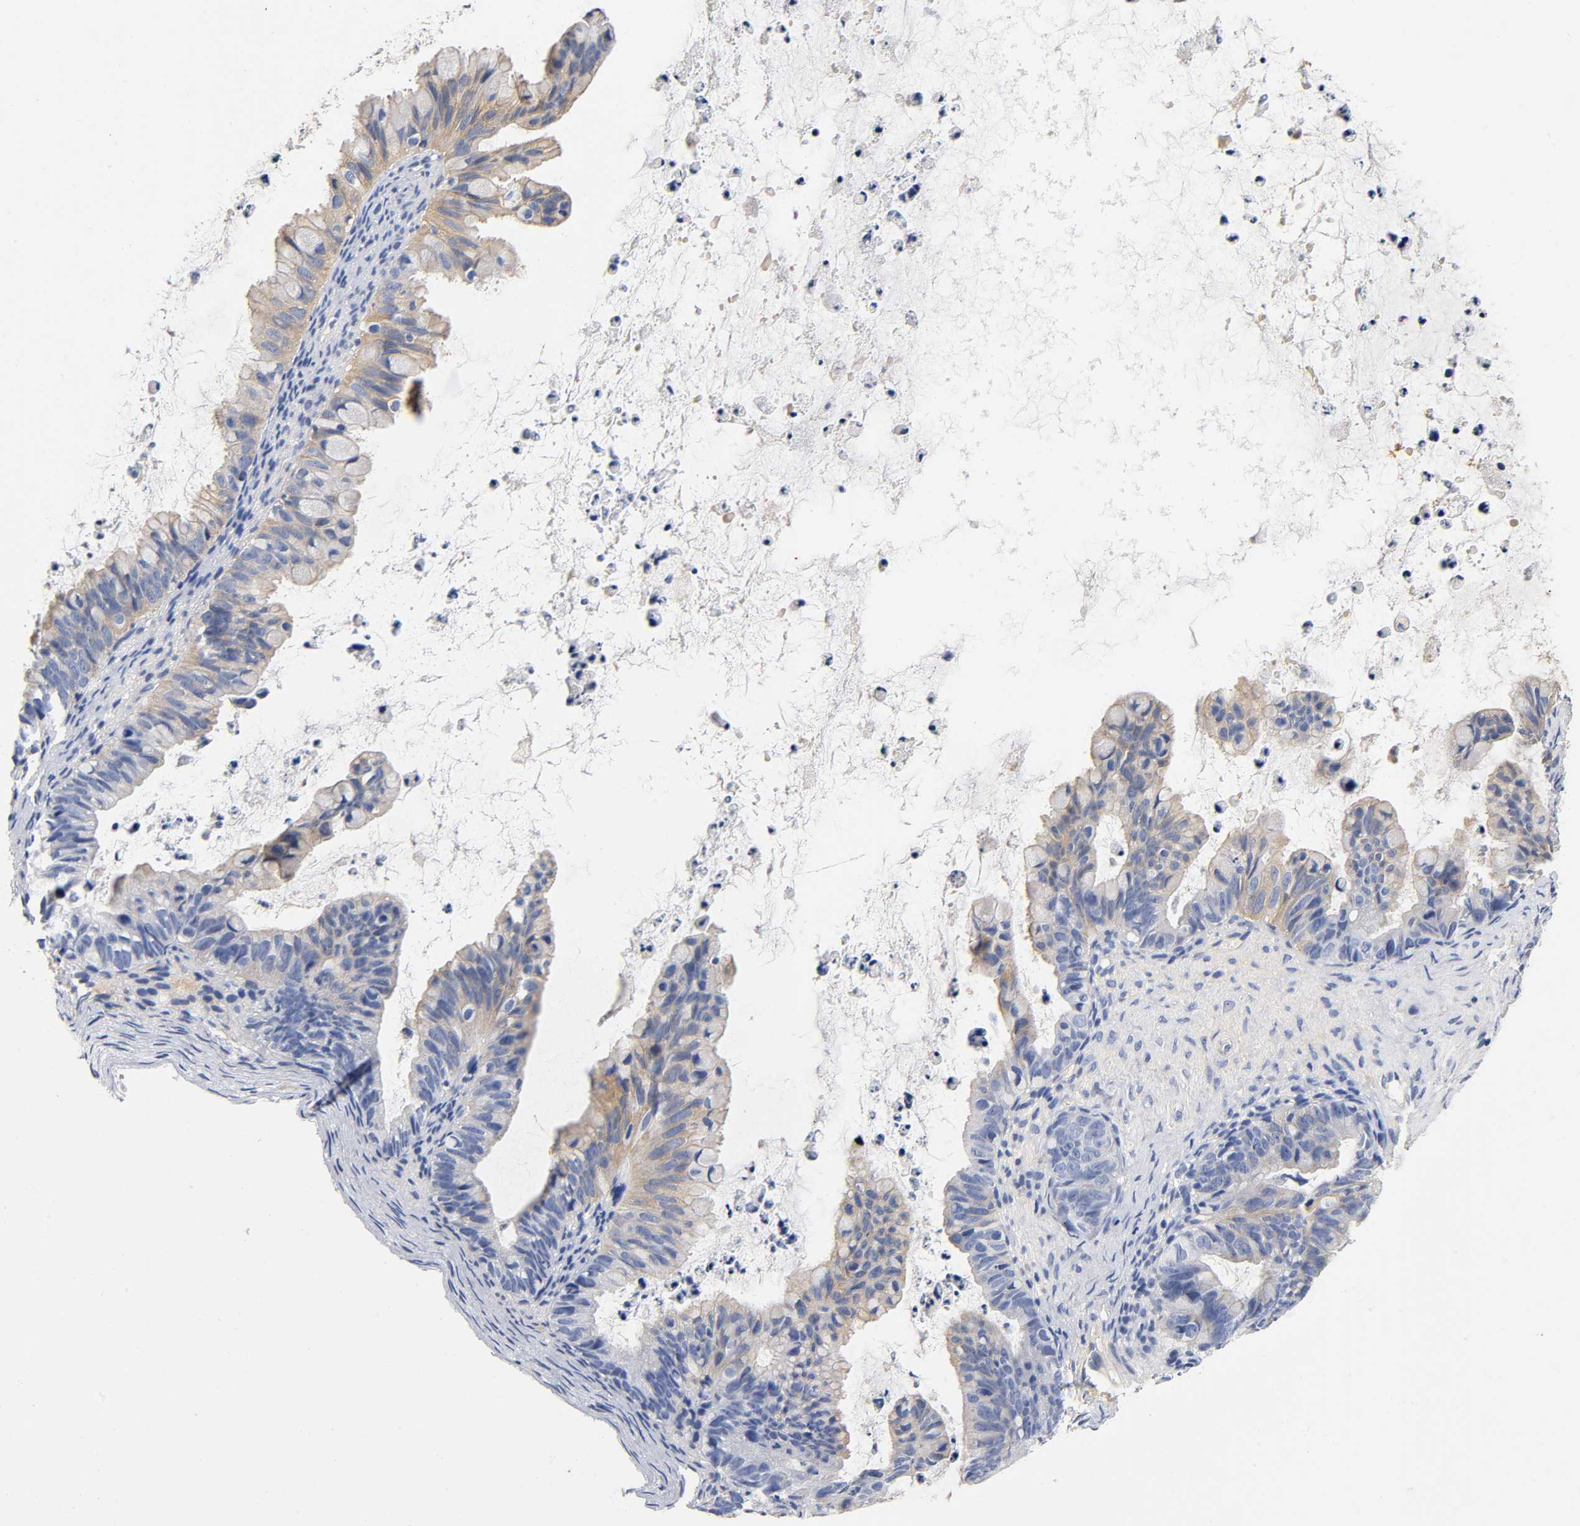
{"staining": {"intensity": "moderate", "quantity": "25%-75%", "location": "cytoplasmic/membranous"}, "tissue": "ovarian cancer", "cell_type": "Tumor cells", "image_type": "cancer", "snomed": [{"axis": "morphology", "description": "Cystadenocarcinoma, mucinous, NOS"}, {"axis": "topography", "description": "Ovary"}], "caption": "Tumor cells demonstrate moderate cytoplasmic/membranous positivity in about 25%-75% of cells in ovarian mucinous cystadenocarcinoma. (DAB IHC with brightfield microscopy, high magnification).", "gene": "TNC", "patient": {"sex": "female", "age": 36}}